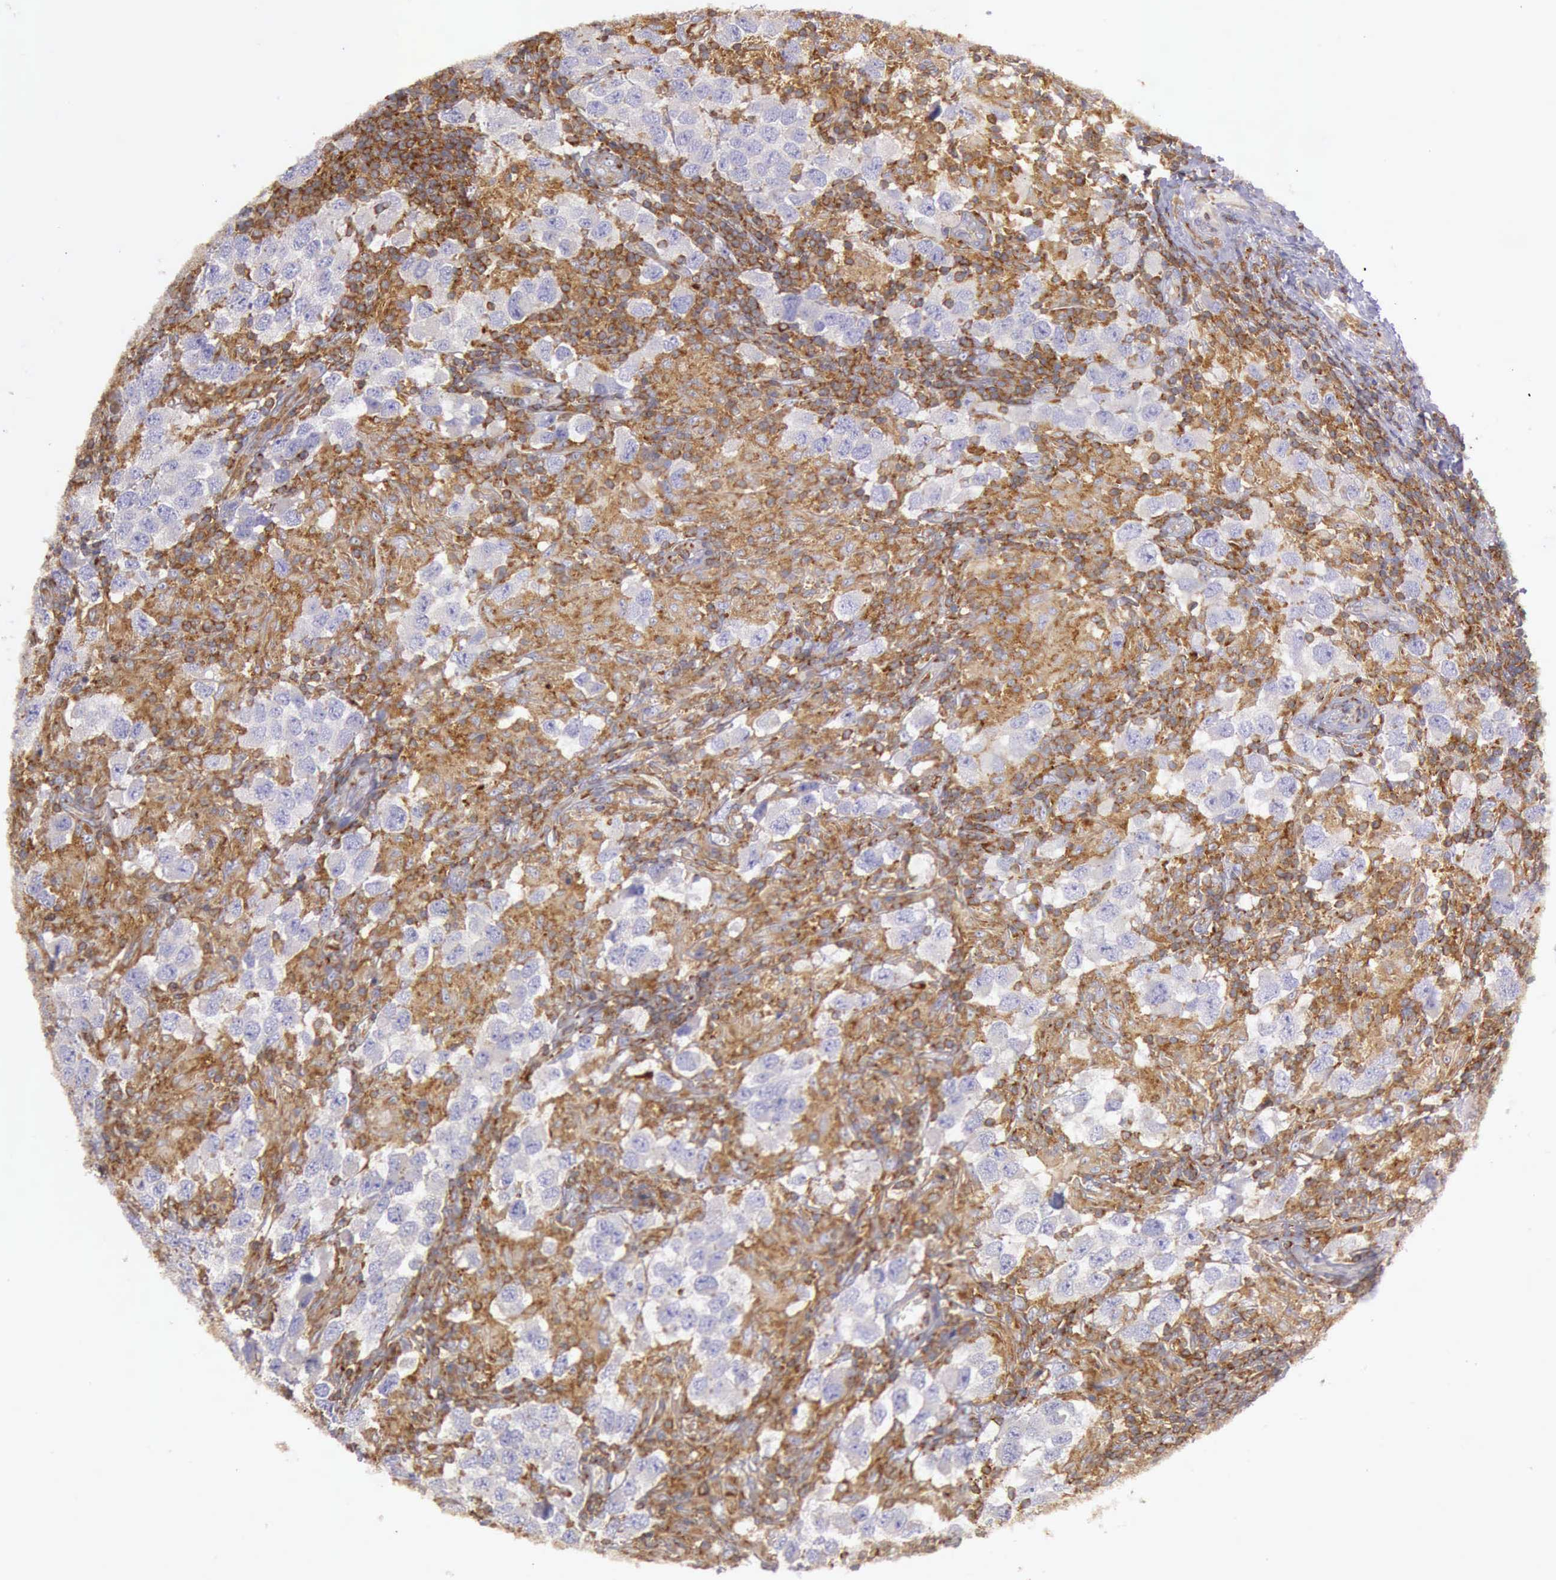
{"staining": {"intensity": "negative", "quantity": "none", "location": "none"}, "tissue": "testis cancer", "cell_type": "Tumor cells", "image_type": "cancer", "snomed": [{"axis": "morphology", "description": "Carcinoma, Embryonal, NOS"}, {"axis": "topography", "description": "Testis"}], "caption": "Immunohistochemistry (IHC) histopathology image of testis cancer stained for a protein (brown), which reveals no positivity in tumor cells. (IHC, brightfield microscopy, high magnification).", "gene": "ARHGAP4", "patient": {"sex": "male", "age": 21}}